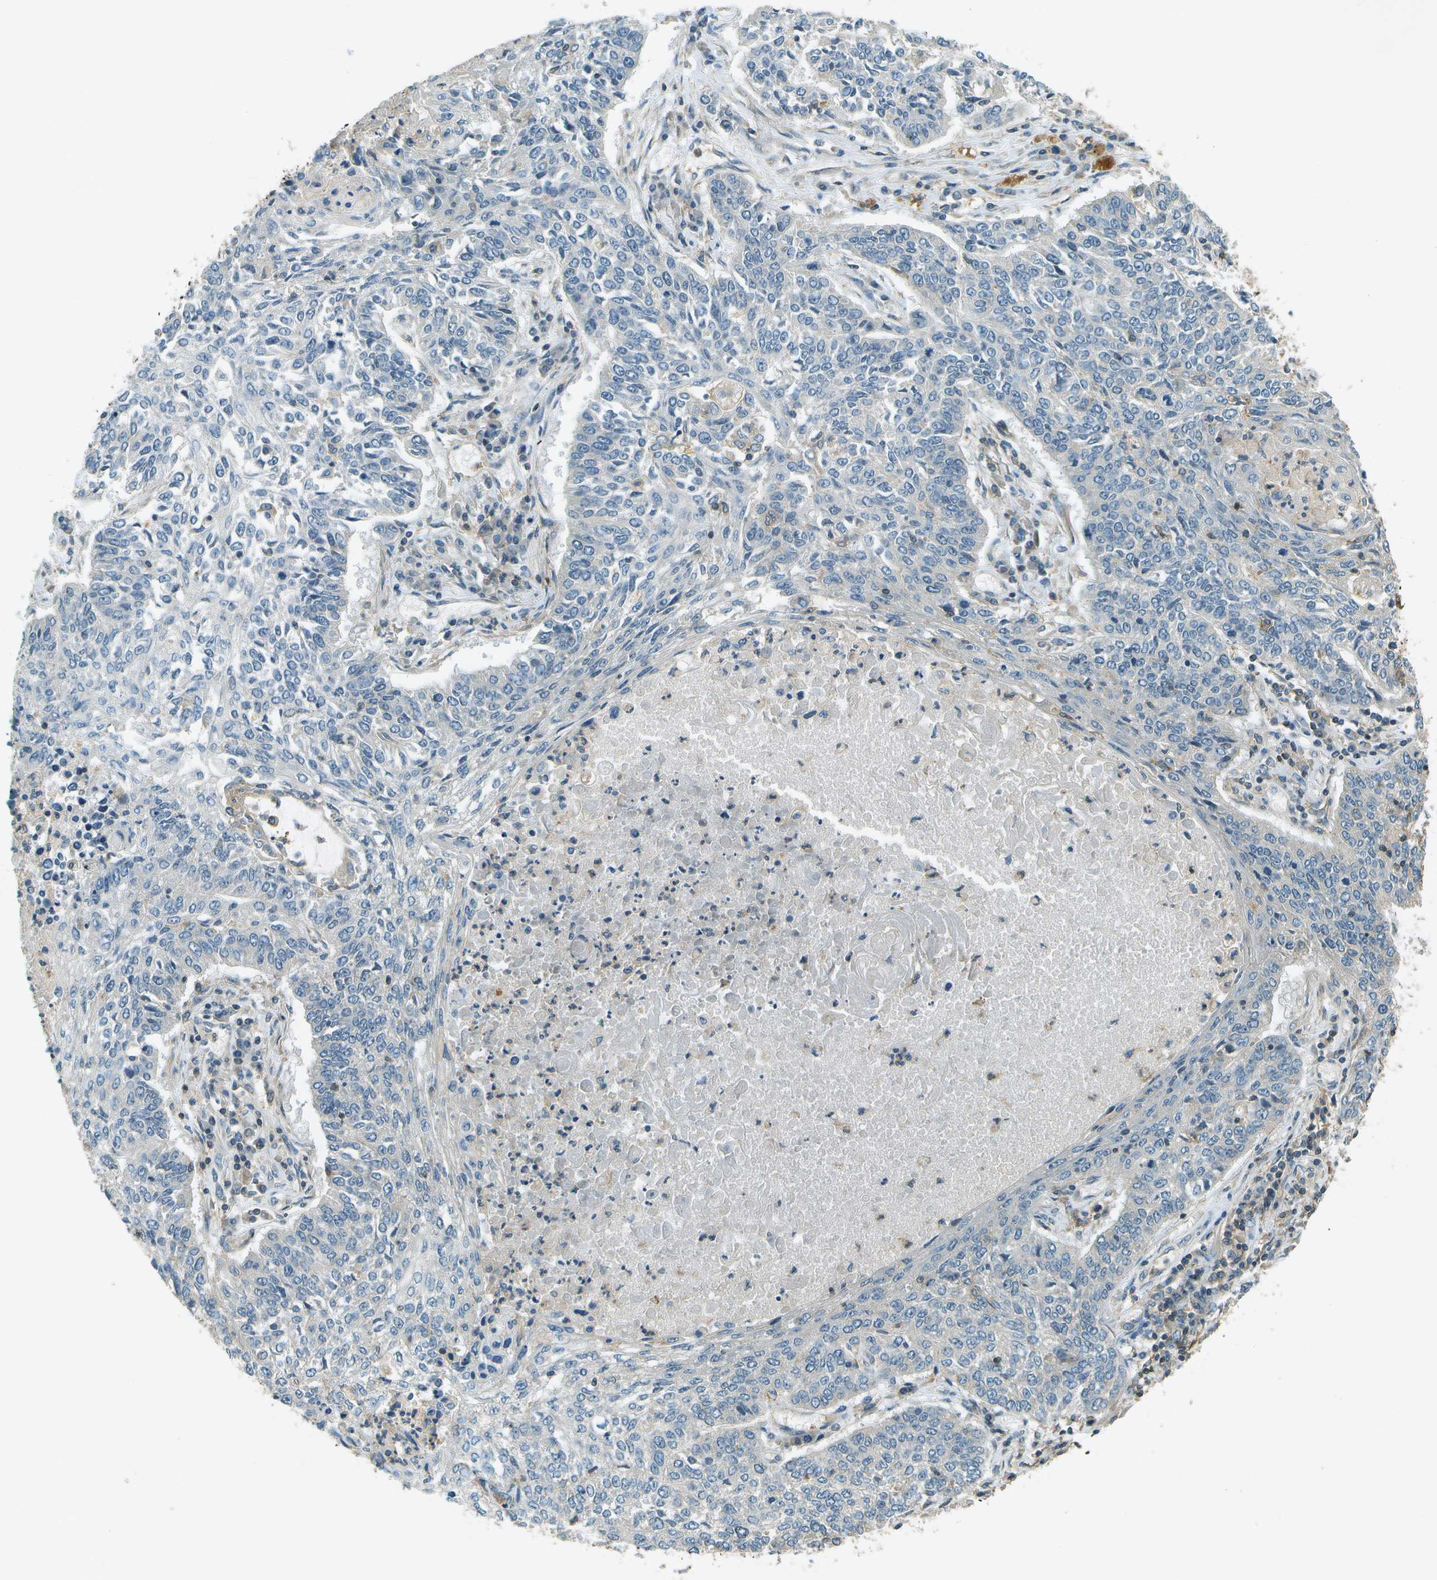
{"staining": {"intensity": "negative", "quantity": "none", "location": "none"}, "tissue": "lung cancer", "cell_type": "Tumor cells", "image_type": "cancer", "snomed": [{"axis": "morphology", "description": "Normal tissue, NOS"}, {"axis": "morphology", "description": "Squamous cell carcinoma, NOS"}, {"axis": "topography", "description": "Cartilage tissue"}, {"axis": "topography", "description": "Bronchus"}, {"axis": "topography", "description": "Lung"}], "caption": "Tumor cells show no significant protein positivity in lung squamous cell carcinoma.", "gene": "NUDT4", "patient": {"sex": "female", "age": 49}}